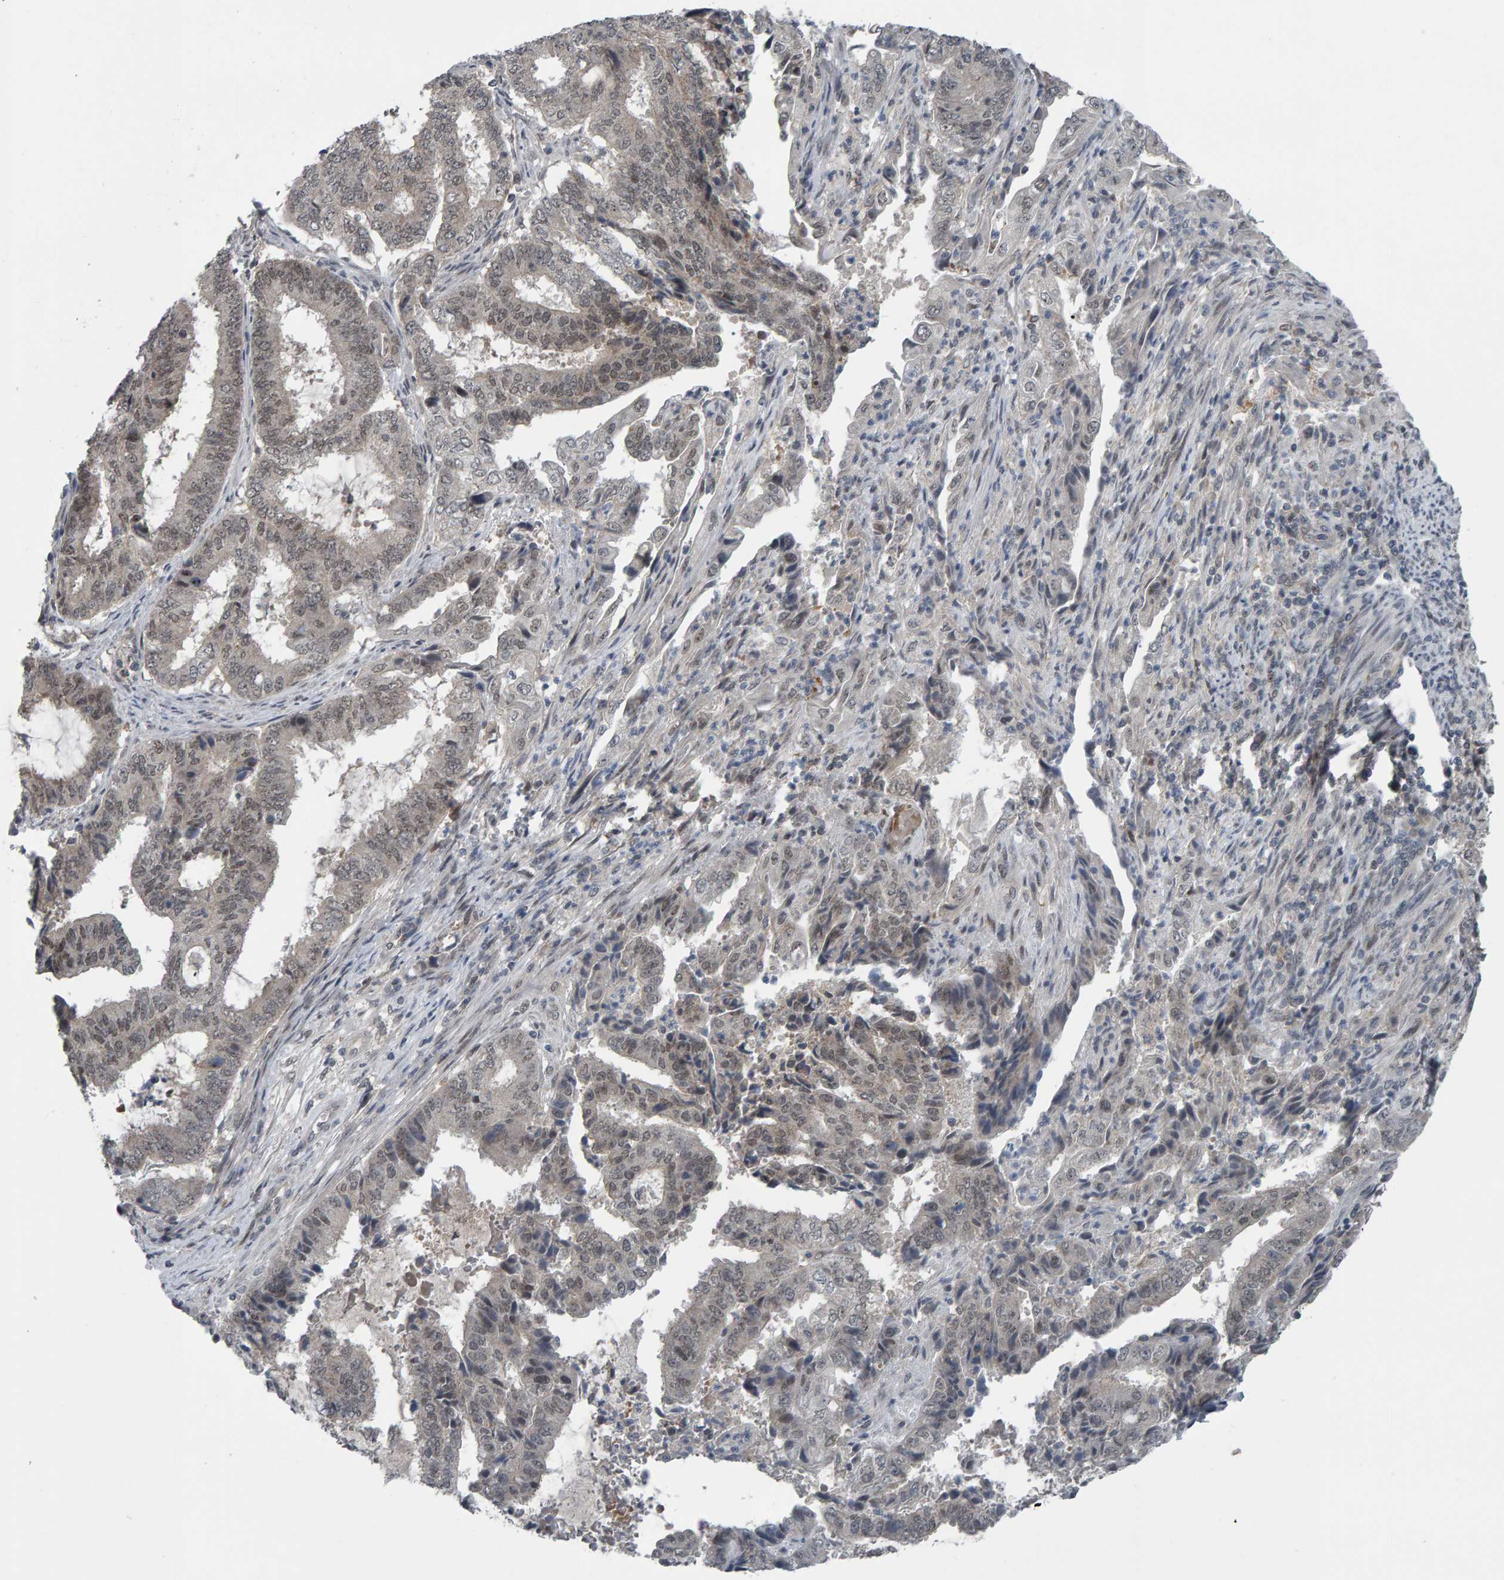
{"staining": {"intensity": "weak", "quantity": "25%-75%", "location": "nuclear"}, "tissue": "endometrial cancer", "cell_type": "Tumor cells", "image_type": "cancer", "snomed": [{"axis": "morphology", "description": "Adenocarcinoma, NOS"}, {"axis": "topography", "description": "Endometrium"}], "caption": "Protein staining of endometrial adenocarcinoma tissue reveals weak nuclear positivity in approximately 25%-75% of tumor cells.", "gene": "COASY", "patient": {"sex": "female", "age": 51}}